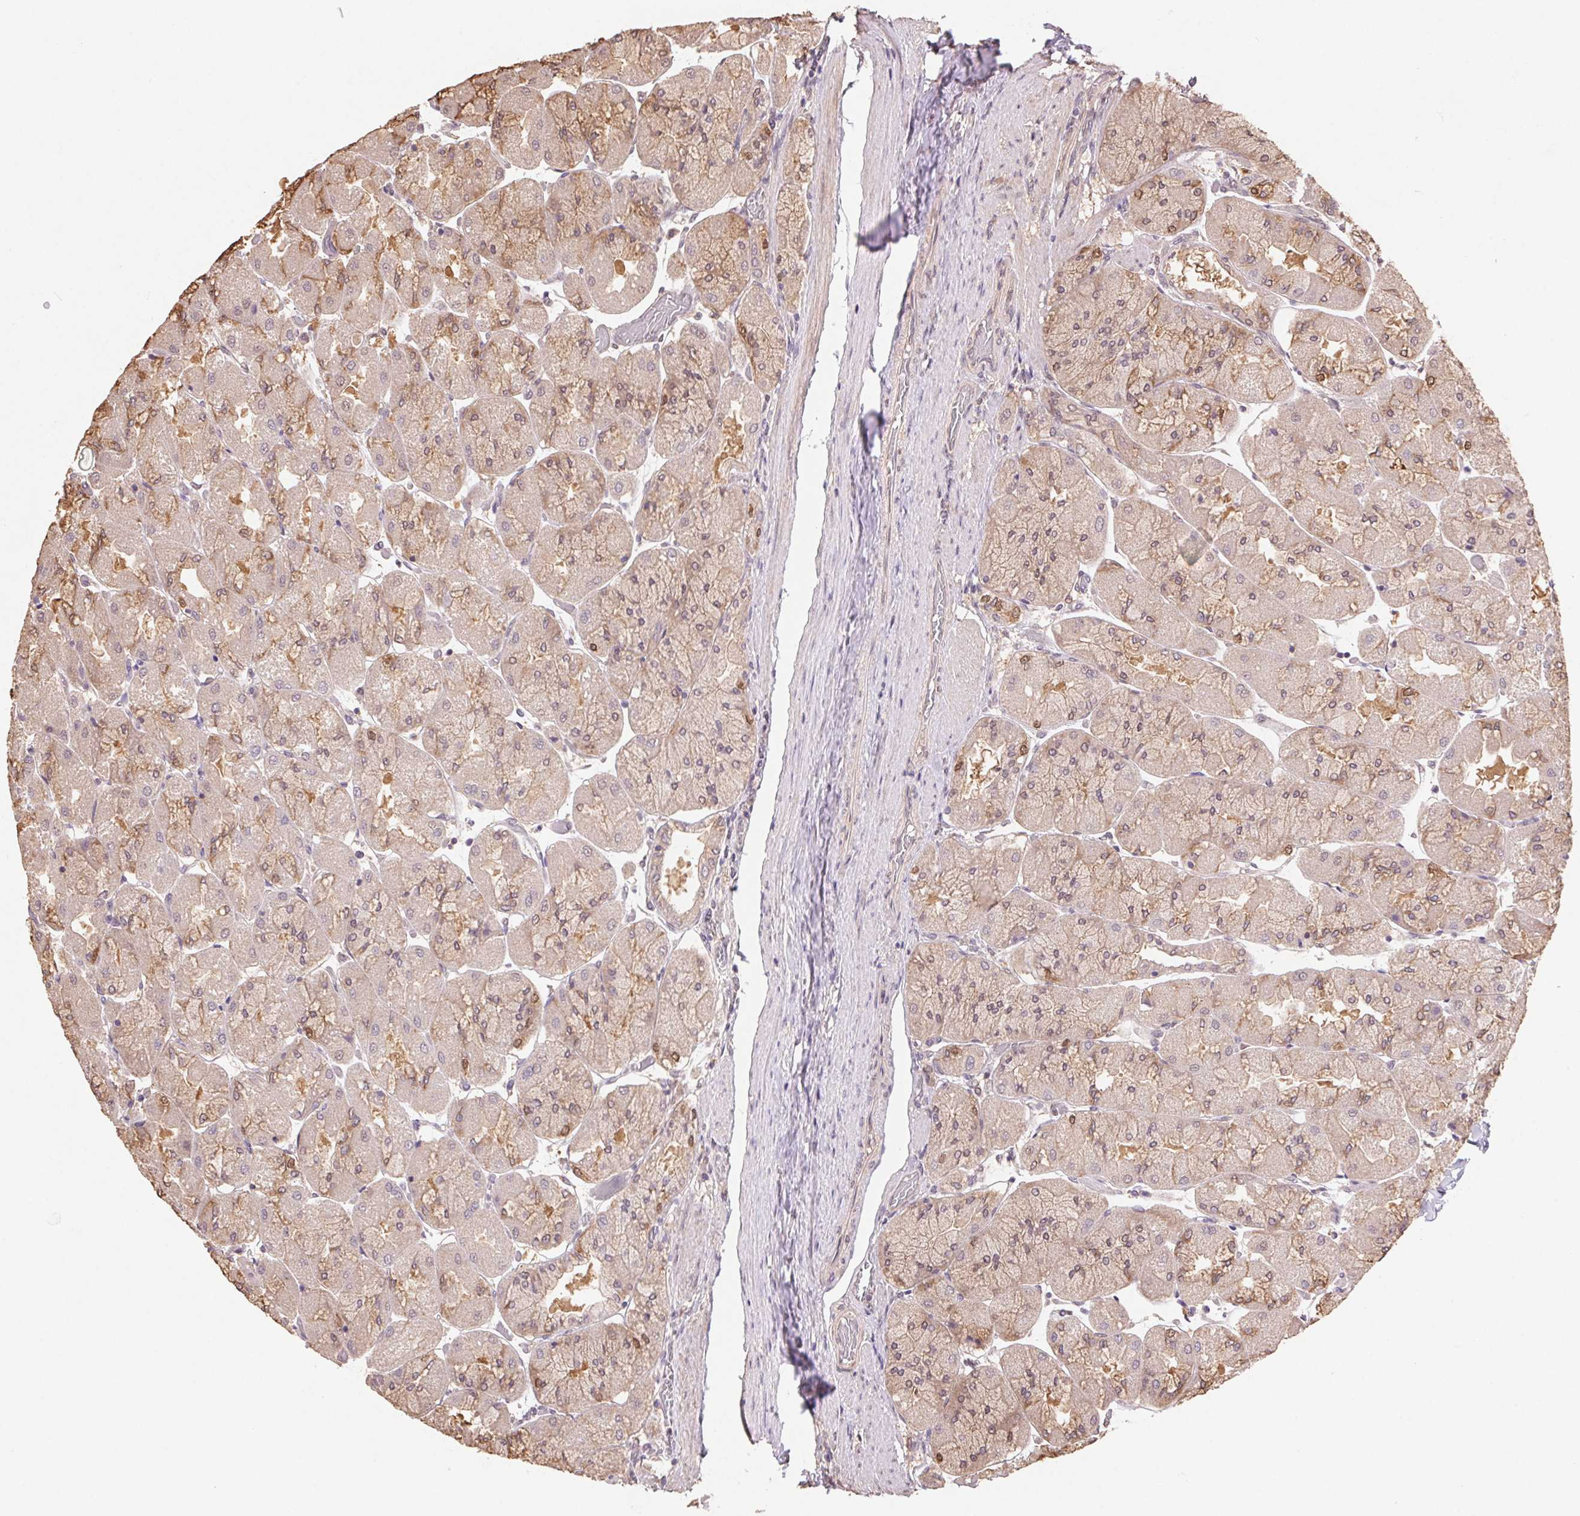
{"staining": {"intensity": "moderate", "quantity": ">75%", "location": "cytoplasmic/membranous,nuclear"}, "tissue": "stomach", "cell_type": "Glandular cells", "image_type": "normal", "snomed": [{"axis": "morphology", "description": "Normal tissue, NOS"}, {"axis": "topography", "description": "Stomach"}], "caption": "IHC of unremarkable stomach reveals medium levels of moderate cytoplasmic/membranous,nuclear expression in about >75% of glandular cells.", "gene": "CUTA", "patient": {"sex": "female", "age": 61}}